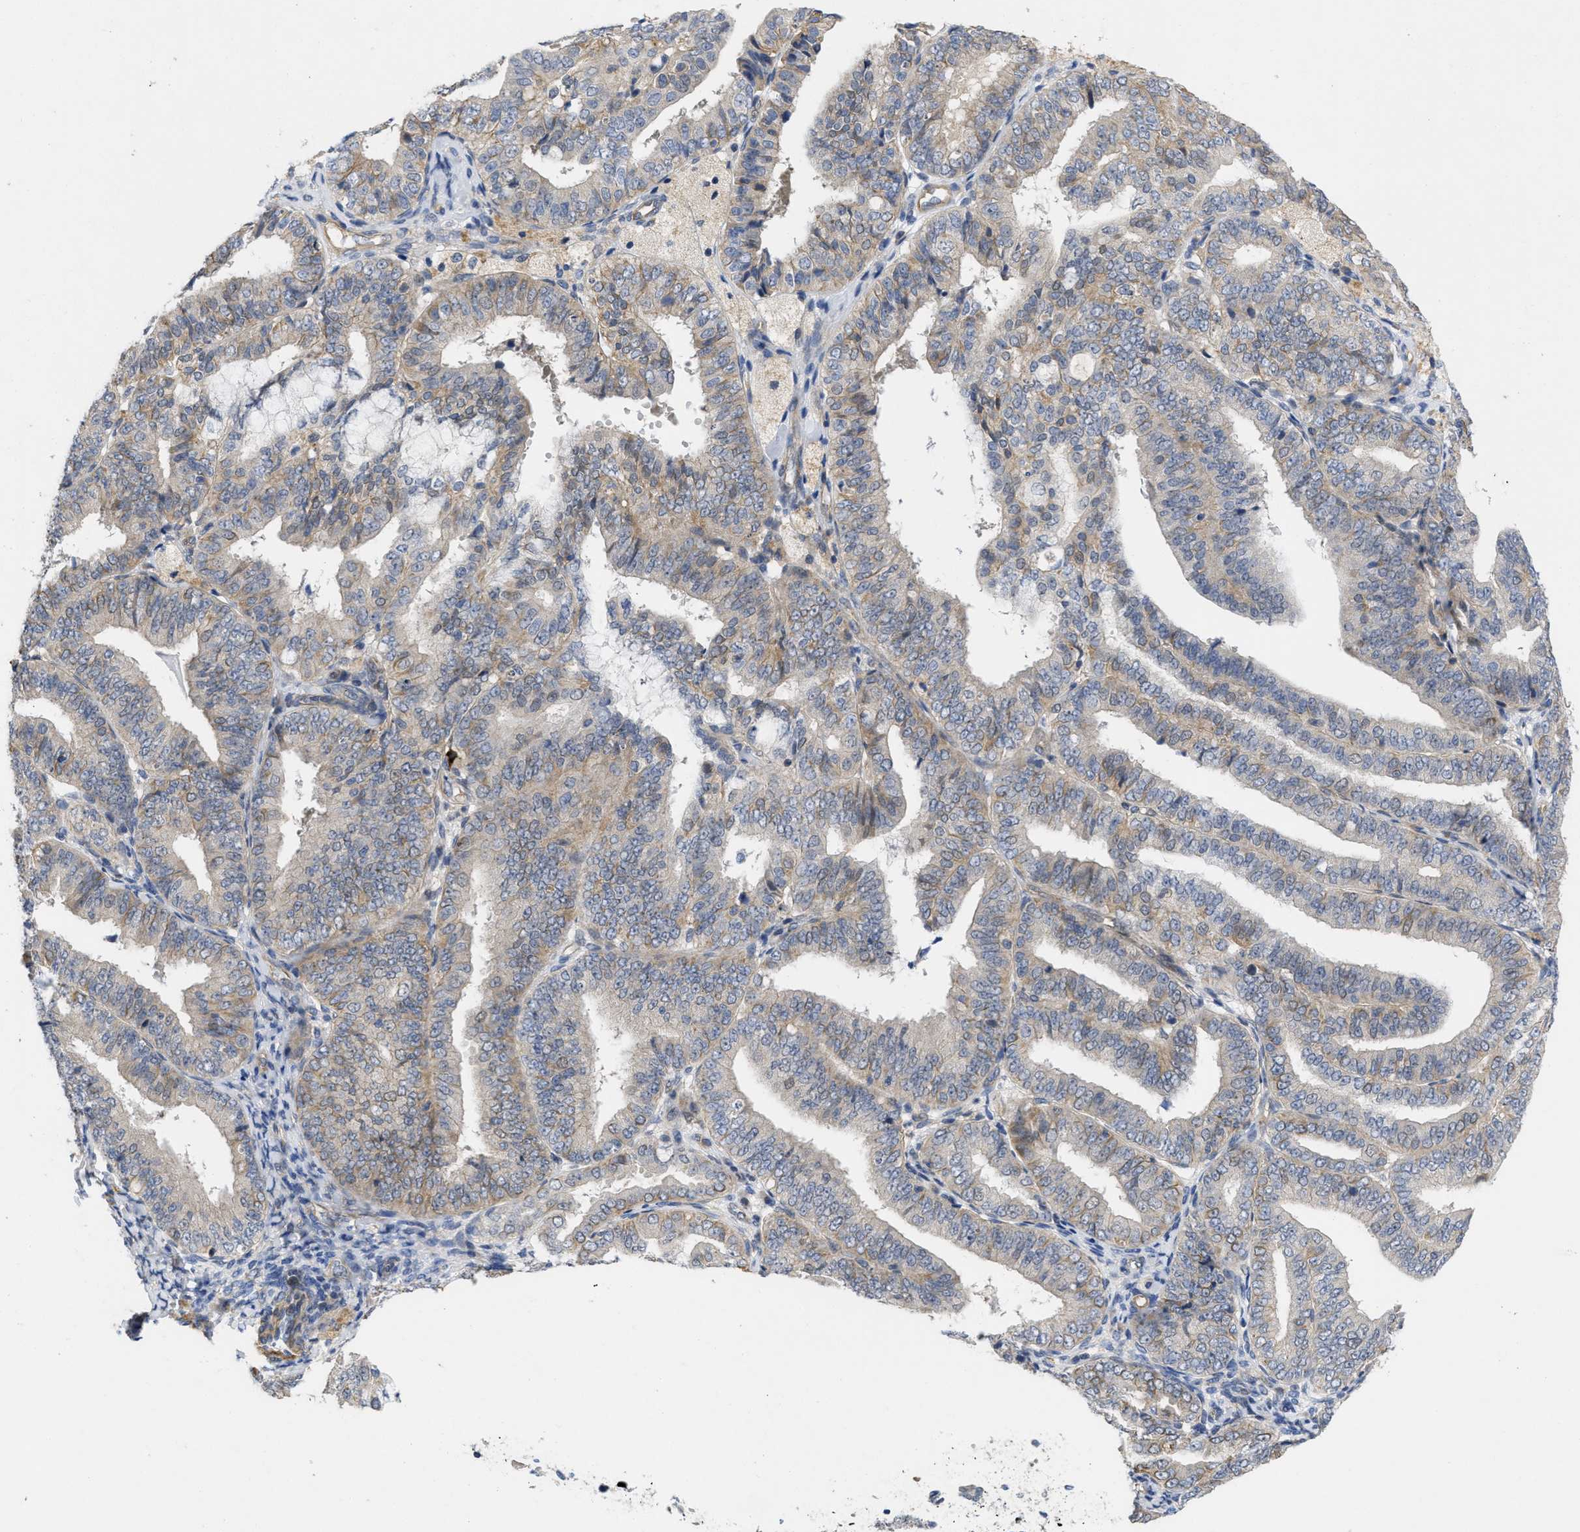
{"staining": {"intensity": "weak", "quantity": "<25%", "location": "cytoplasmic/membranous"}, "tissue": "endometrial cancer", "cell_type": "Tumor cells", "image_type": "cancer", "snomed": [{"axis": "morphology", "description": "Adenocarcinoma, NOS"}, {"axis": "topography", "description": "Endometrium"}], "caption": "DAB immunohistochemical staining of human endometrial cancer (adenocarcinoma) reveals no significant staining in tumor cells.", "gene": "ARHGEF26", "patient": {"sex": "female", "age": 63}}